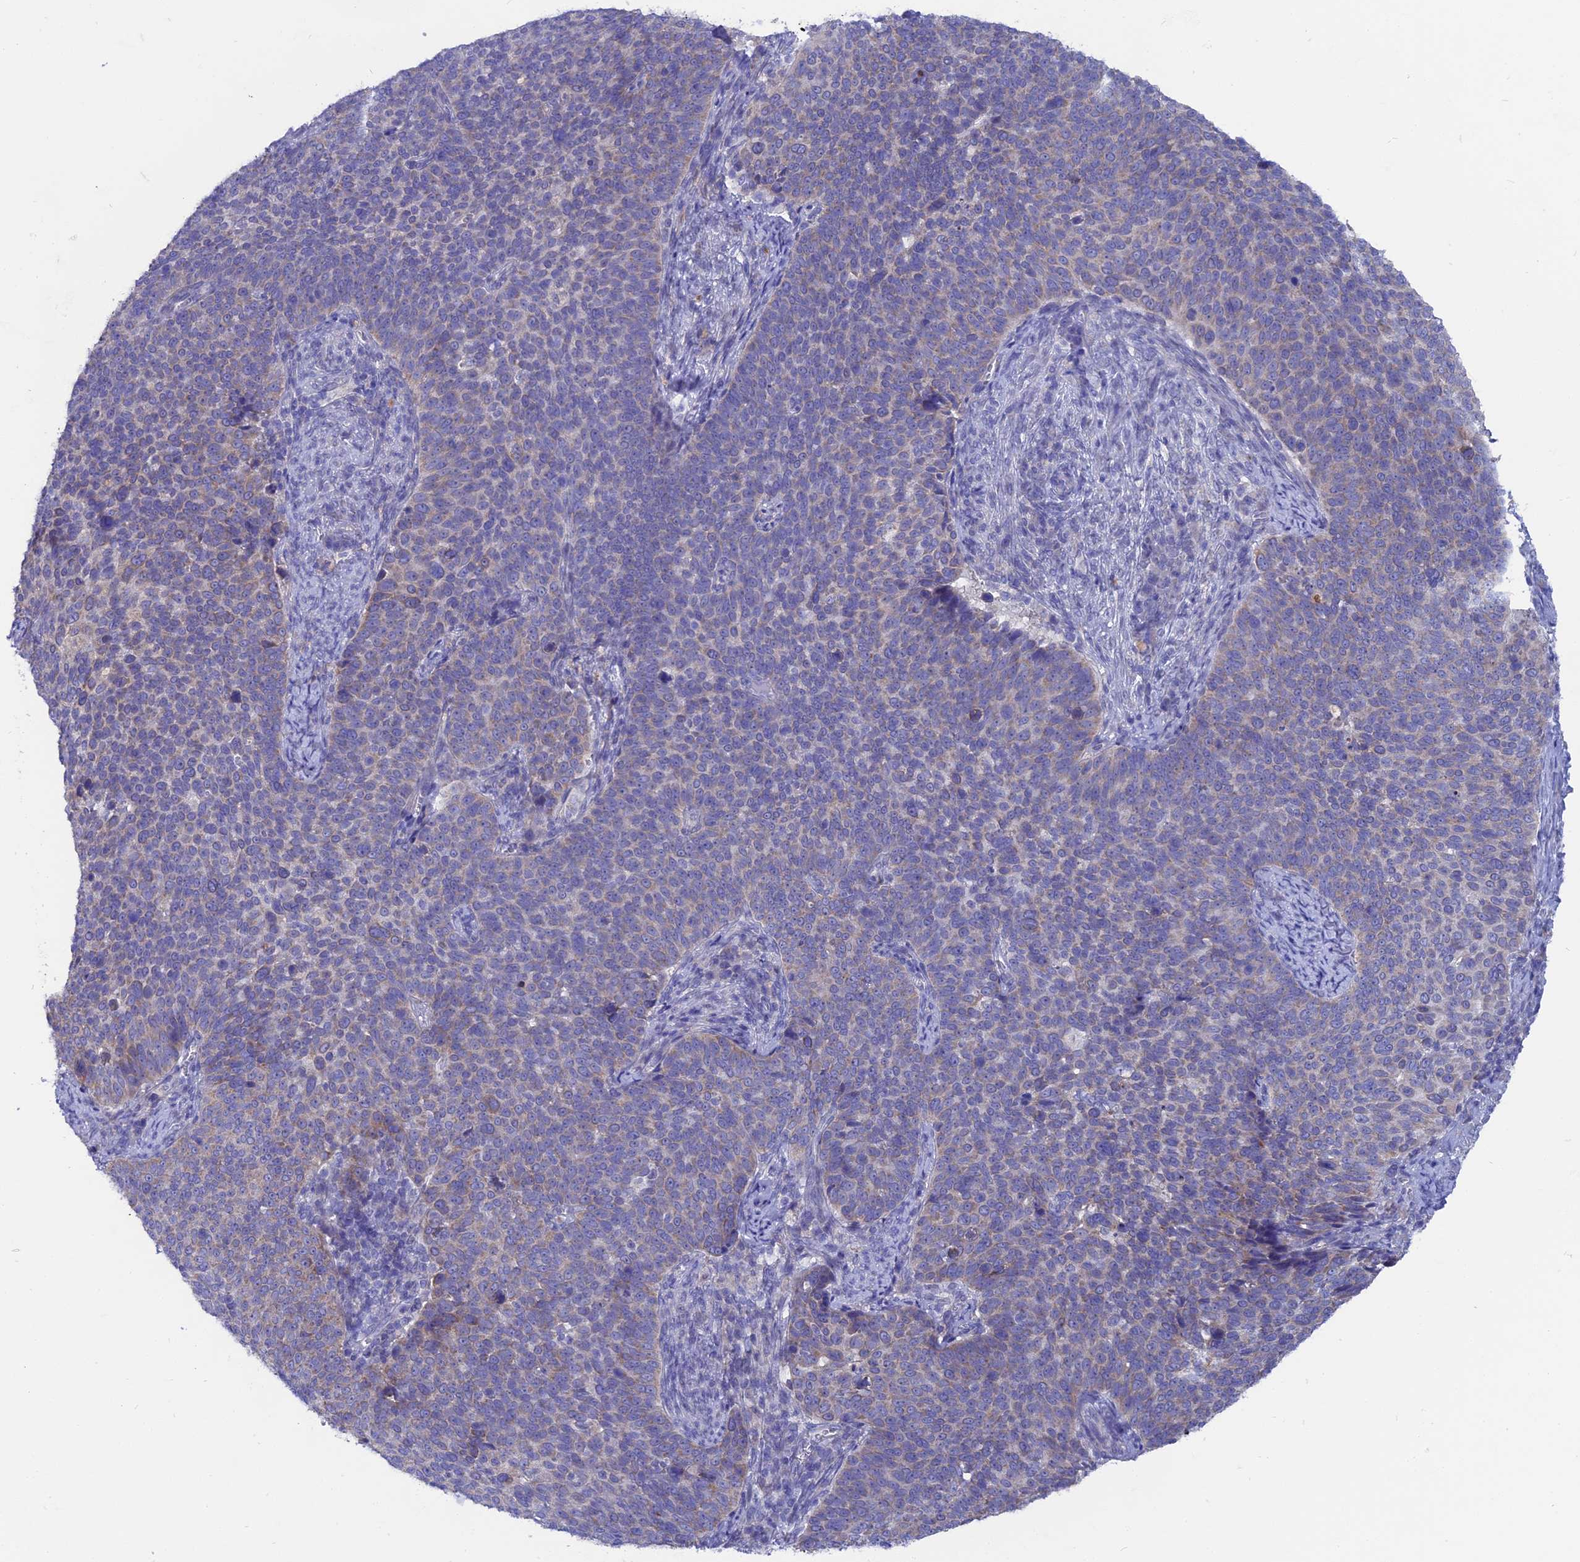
{"staining": {"intensity": "negative", "quantity": "none", "location": "none"}, "tissue": "cervical cancer", "cell_type": "Tumor cells", "image_type": "cancer", "snomed": [{"axis": "morphology", "description": "Normal tissue, NOS"}, {"axis": "morphology", "description": "Squamous cell carcinoma, NOS"}, {"axis": "topography", "description": "Cervix"}], "caption": "Immunohistochemical staining of cervical cancer exhibits no significant positivity in tumor cells.", "gene": "AK4", "patient": {"sex": "female", "age": 39}}